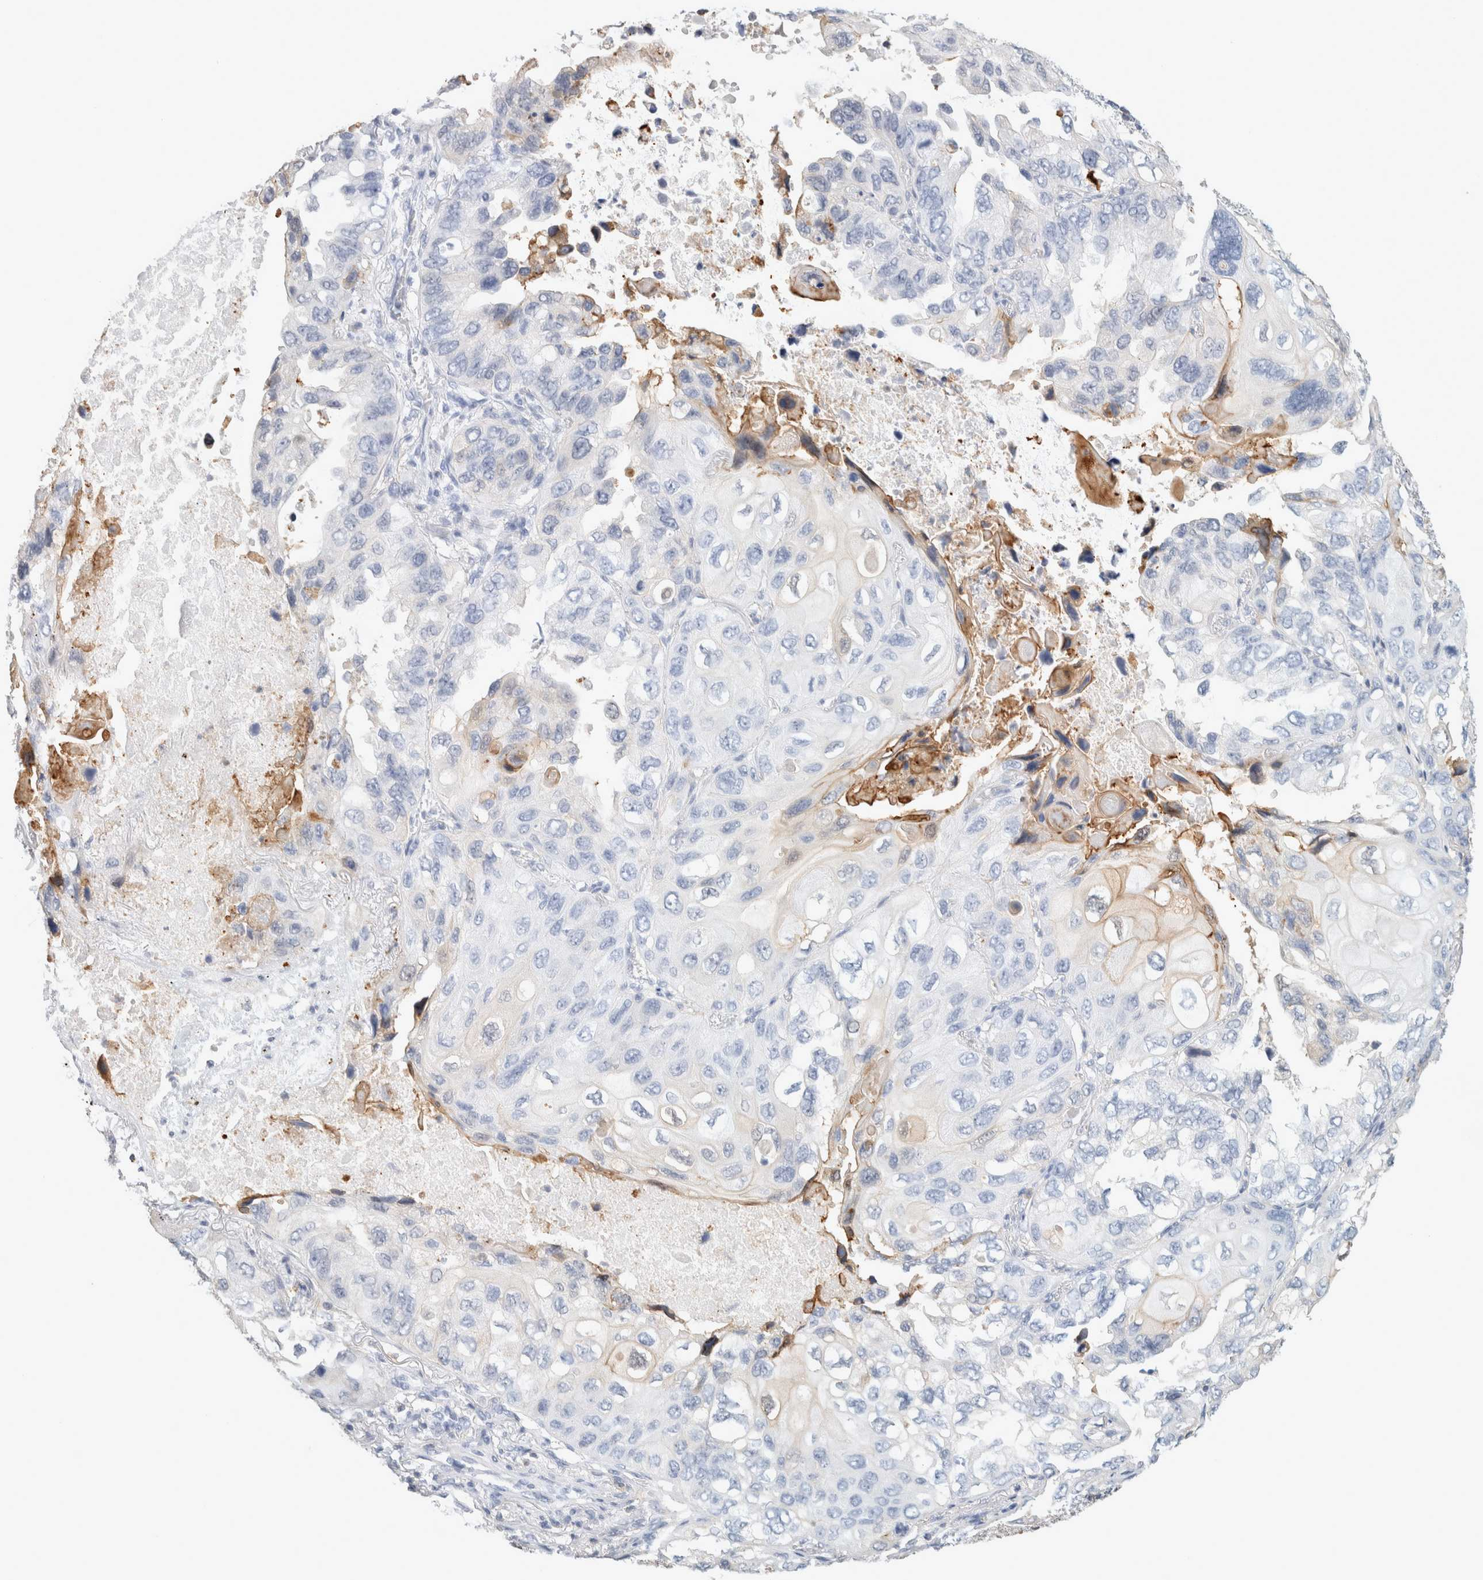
{"staining": {"intensity": "negative", "quantity": "none", "location": "none"}, "tissue": "lung cancer", "cell_type": "Tumor cells", "image_type": "cancer", "snomed": [{"axis": "morphology", "description": "Squamous cell carcinoma, NOS"}, {"axis": "topography", "description": "Lung"}], "caption": "The image demonstrates no significant staining in tumor cells of lung cancer (squamous cell carcinoma).", "gene": "P2RY2", "patient": {"sex": "female", "age": 73}}